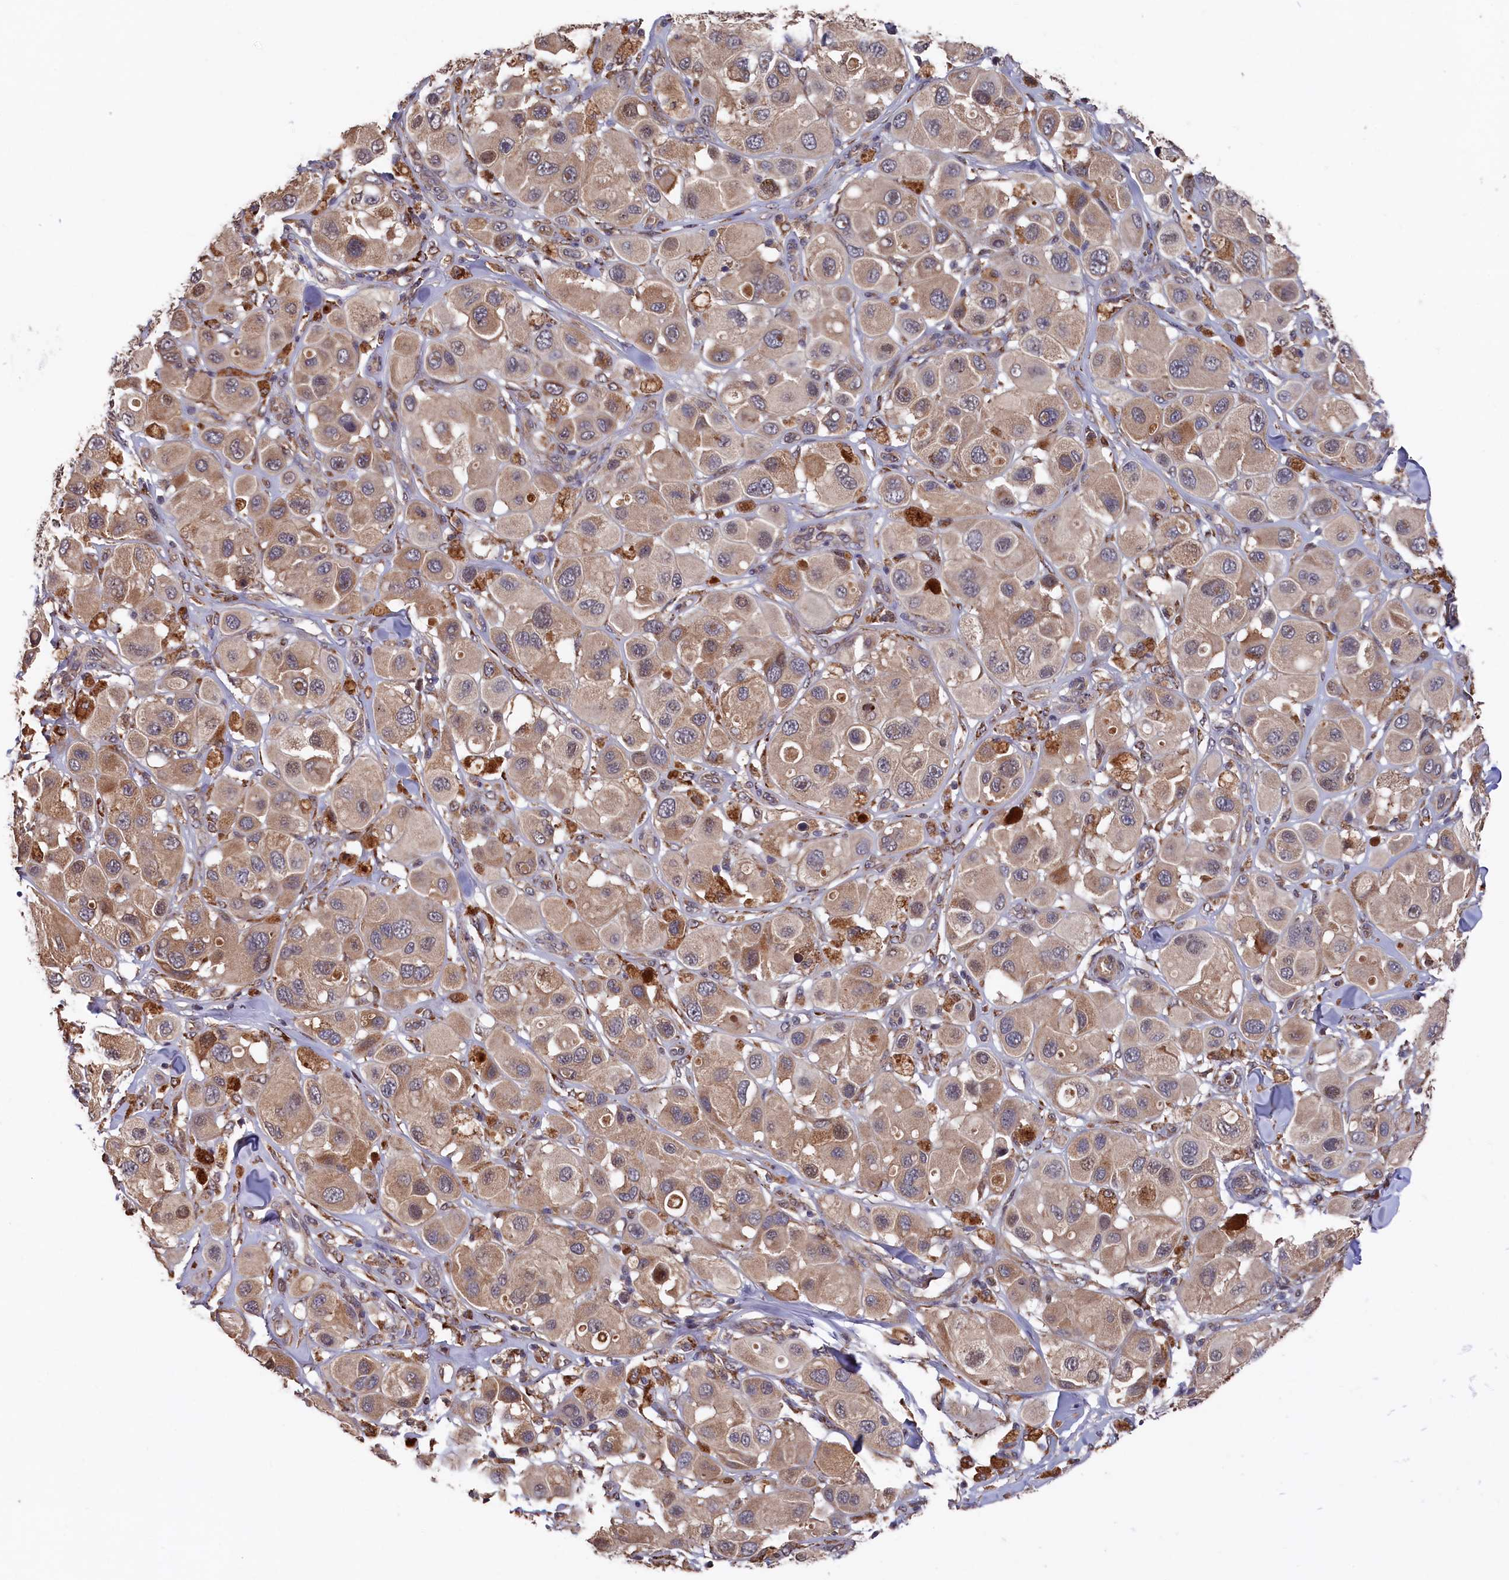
{"staining": {"intensity": "weak", "quantity": ">75%", "location": "cytoplasmic/membranous"}, "tissue": "melanoma", "cell_type": "Tumor cells", "image_type": "cancer", "snomed": [{"axis": "morphology", "description": "Malignant melanoma, Metastatic site"}, {"axis": "topography", "description": "Skin"}], "caption": "Brown immunohistochemical staining in melanoma displays weak cytoplasmic/membranous staining in approximately >75% of tumor cells.", "gene": "SLC12A4", "patient": {"sex": "male", "age": 41}}